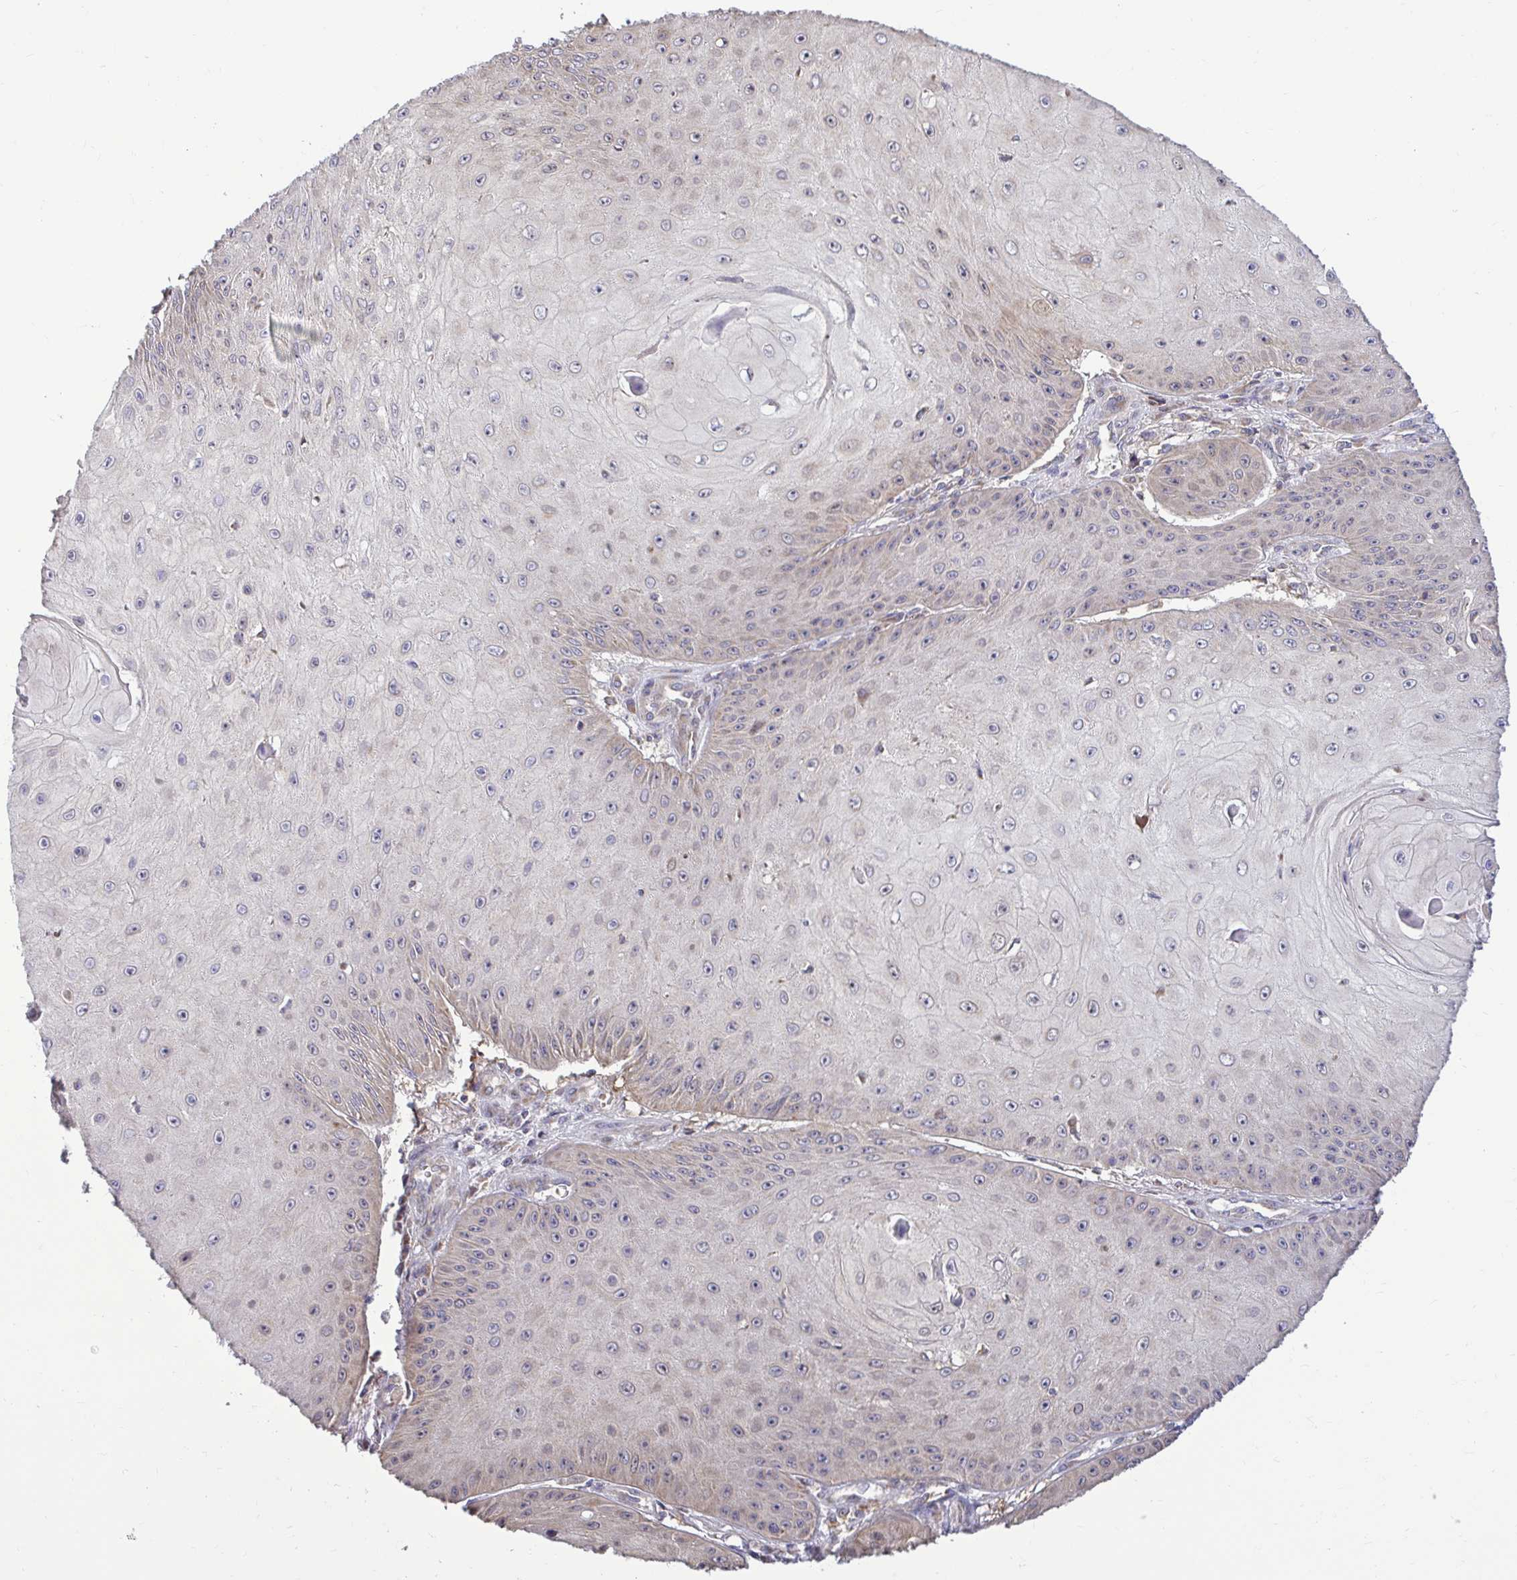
{"staining": {"intensity": "weak", "quantity": "<25%", "location": "cytoplasmic/membranous"}, "tissue": "skin cancer", "cell_type": "Tumor cells", "image_type": "cancer", "snomed": [{"axis": "morphology", "description": "Squamous cell carcinoma, NOS"}, {"axis": "topography", "description": "Skin"}], "caption": "A micrograph of human skin cancer (squamous cell carcinoma) is negative for staining in tumor cells. (DAB immunohistochemistry (IHC), high magnification).", "gene": "VTI1B", "patient": {"sex": "male", "age": 70}}